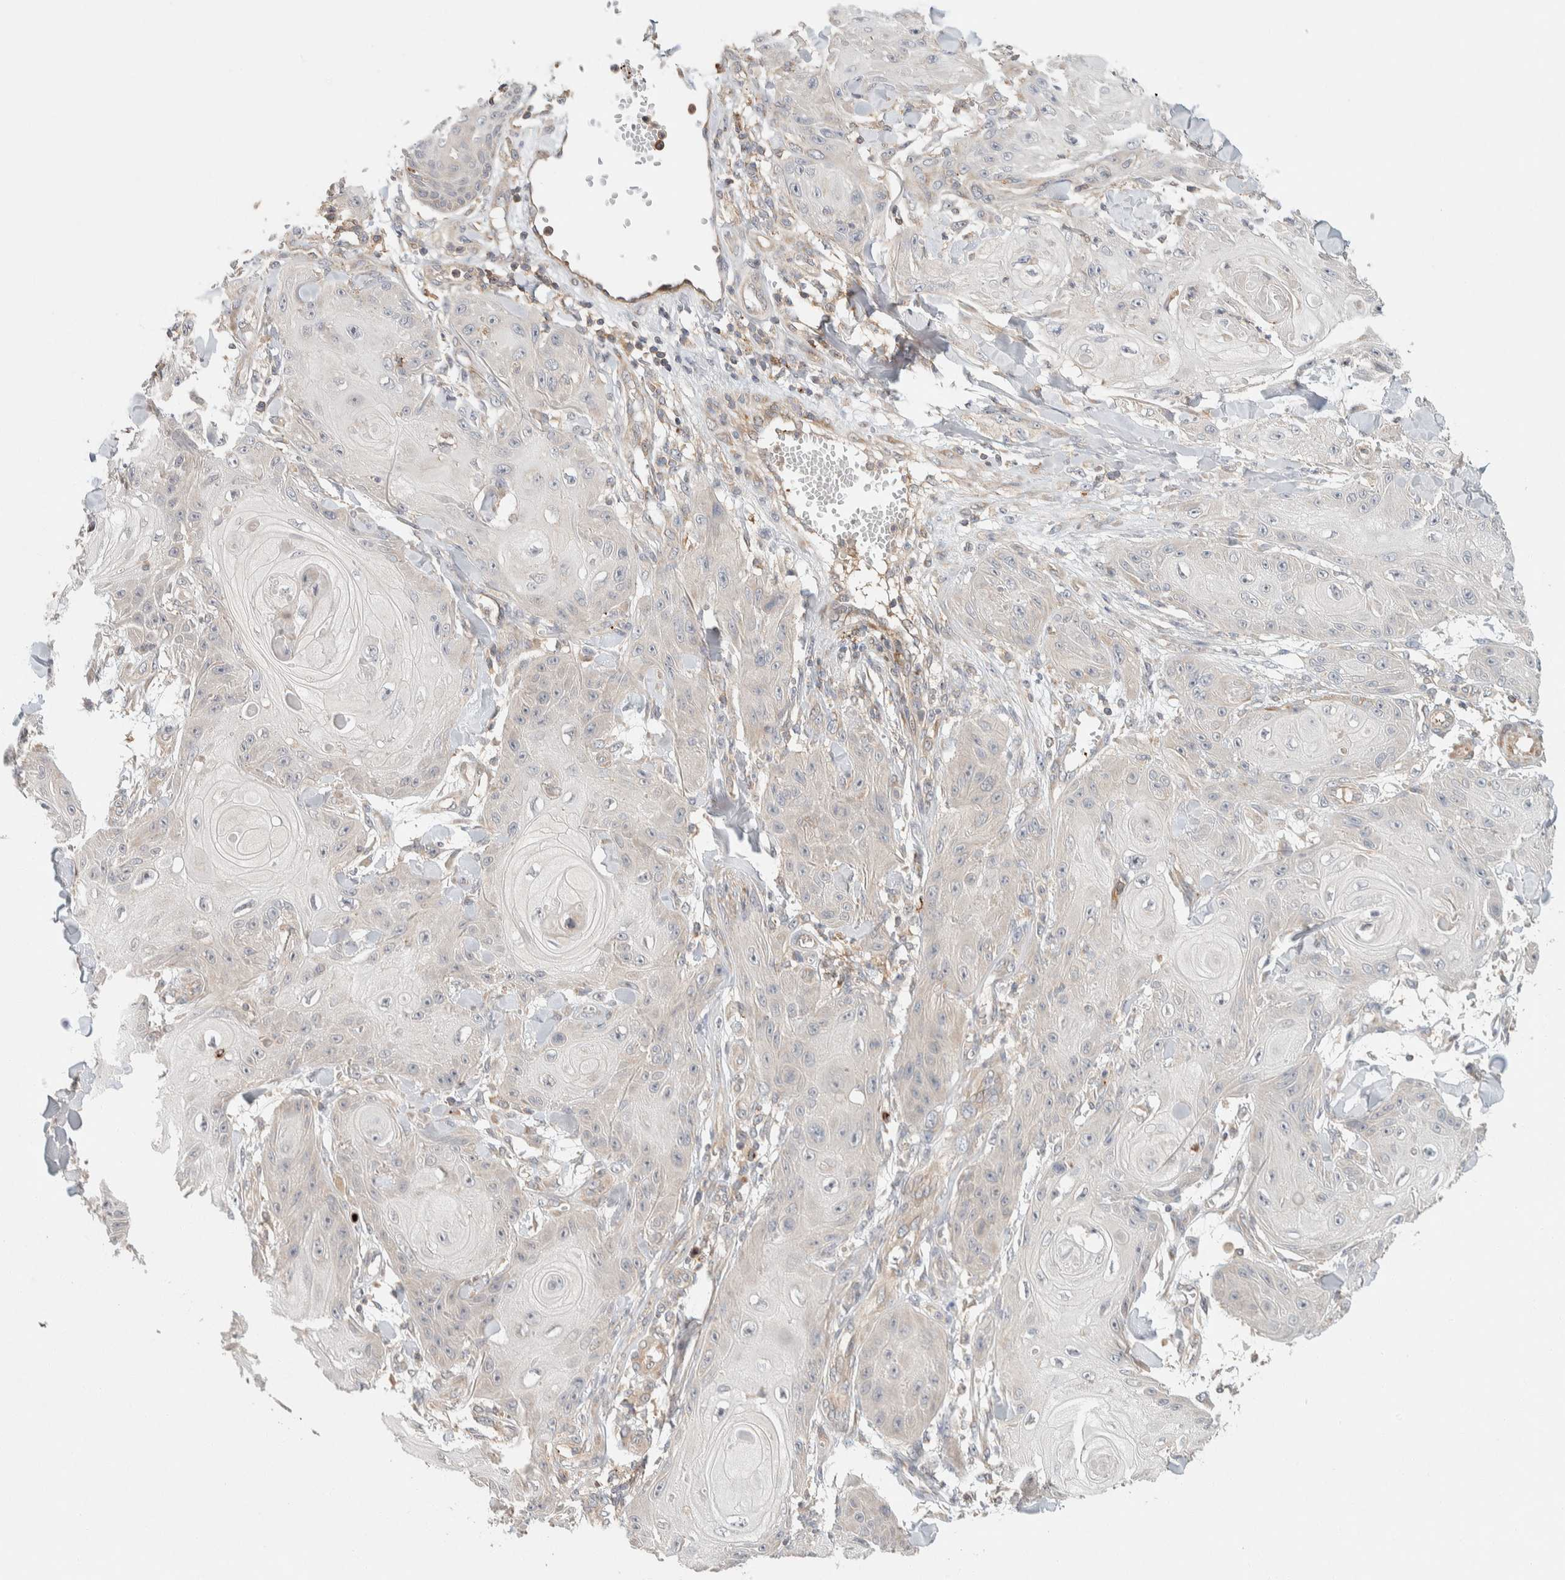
{"staining": {"intensity": "negative", "quantity": "none", "location": "none"}, "tissue": "skin cancer", "cell_type": "Tumor cells", "image_type": "cancer", "snomed": [{"axis": "morphology", "description": "Squamous cell carcinoma, NOS"}, {"axis": "topography", "description": "Skin"}], "caption": "Immunohistochemistry (IHC) photomicrograph of neoplastic tissue: human squamous cell carcinoma (skin) stained with DAB (3,3'-diaminobenzidine) reveals no significant protein positivity in tumor cells.", "gene": "KIF9", "patient": {"sex": "male", "age": 74}}